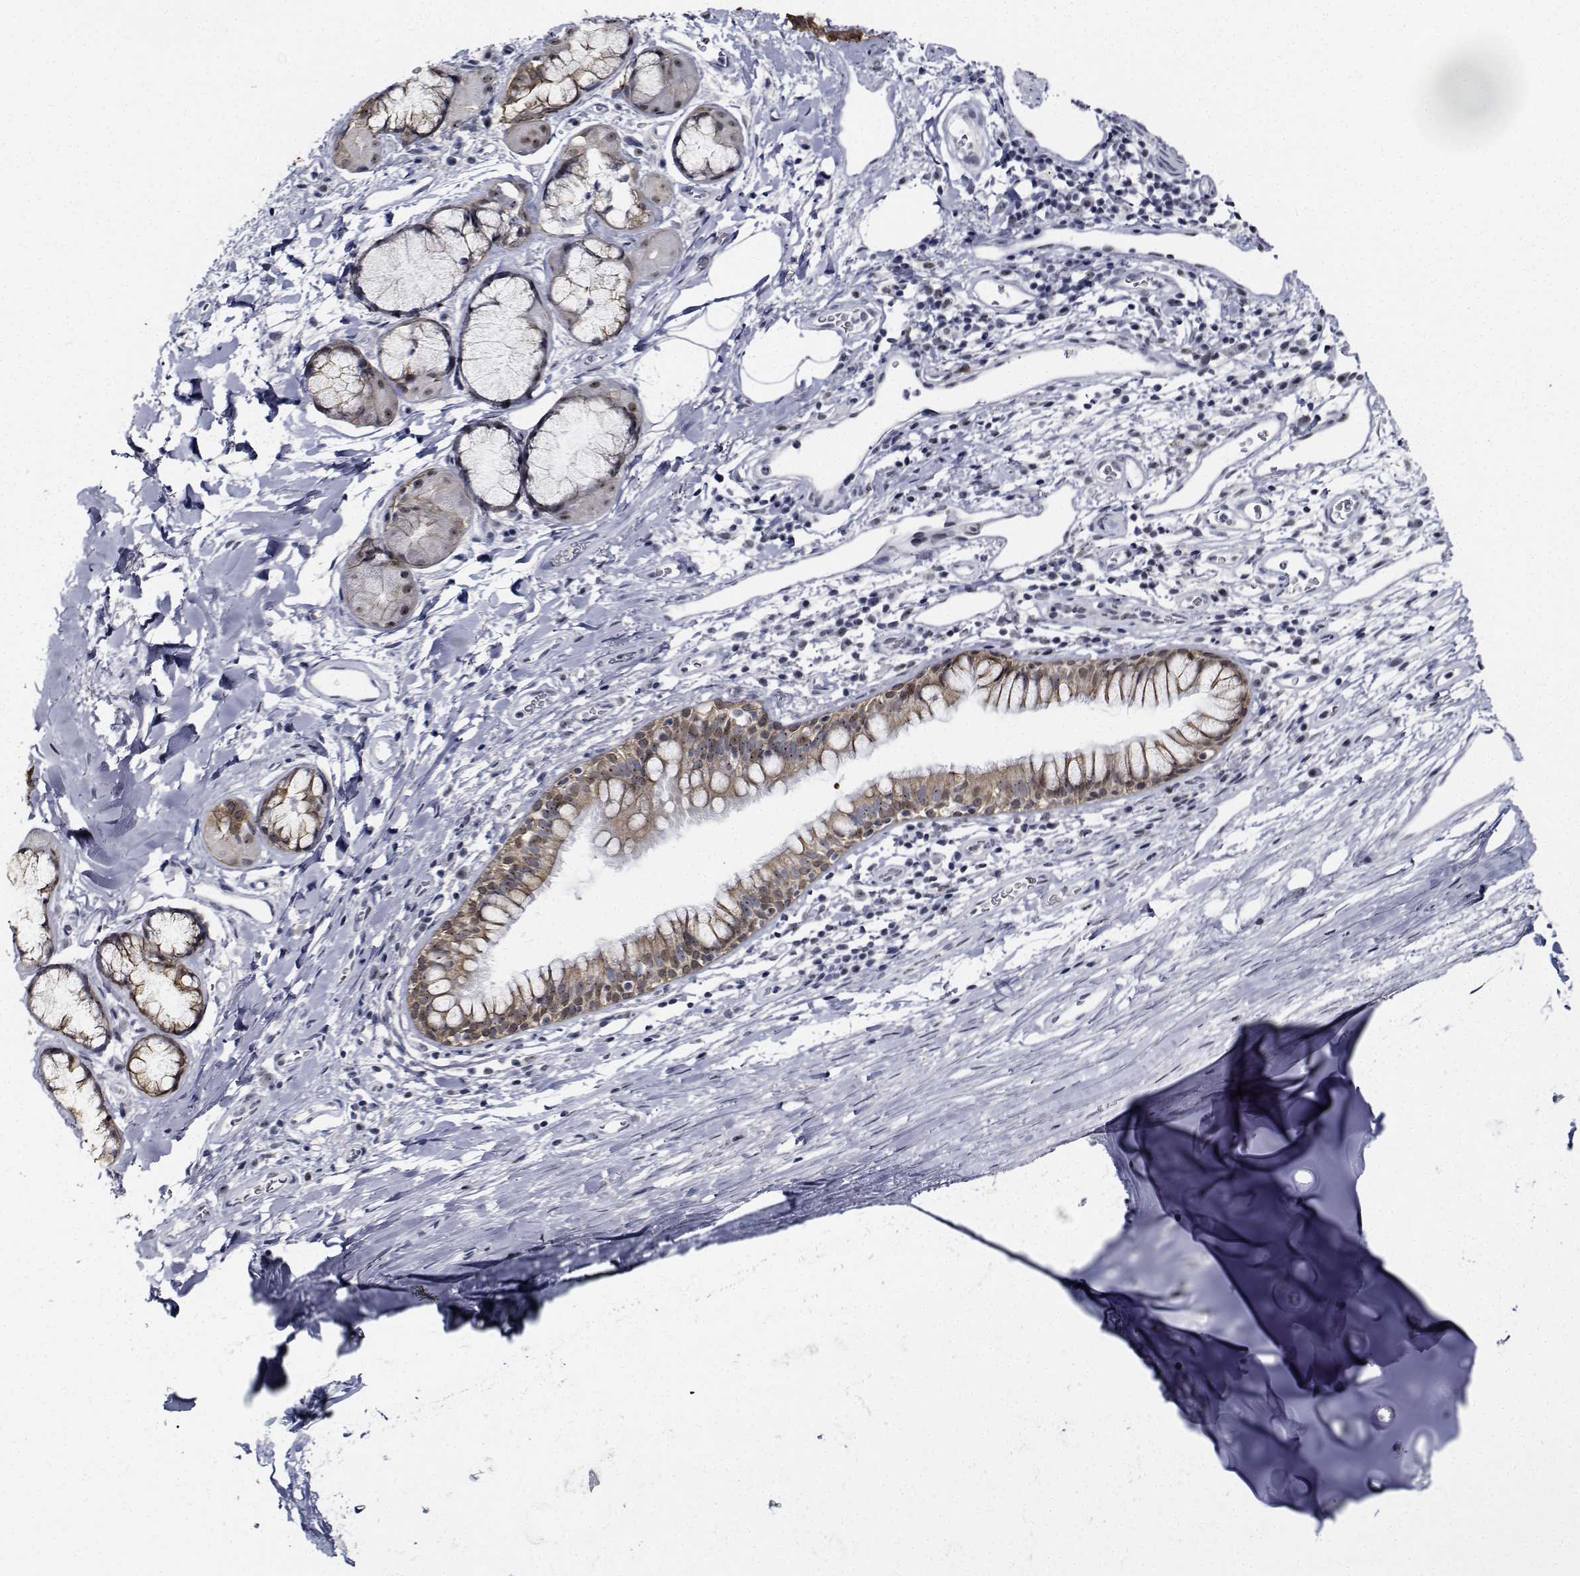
{"staining": {"intensity": "weak", "quantity": ">75%", "location": "cytoplasmic/membranous,nuclear"}, "tissue": "bronchus", "cell_type": "Respiratory epithelial cells", "image_type": "normal", "snomed": [{"axis": "morphology", "description": "Normal tissue, NOS"}, {"axis": "topography", "description": "Cartilage tissue"}, {"axis": "topography", "description": "Bronchus"}], "caption": "A high-resolution photomicrograph shows immunohistochemistry (IHC) staining of benign bronchus, which displays weak cytoplasmic/membranous,nuclear expression in approximately >75% of respiratory epithelial cells.", "gene": "NVL", "patient": {"sex": "male", "age": 58}}